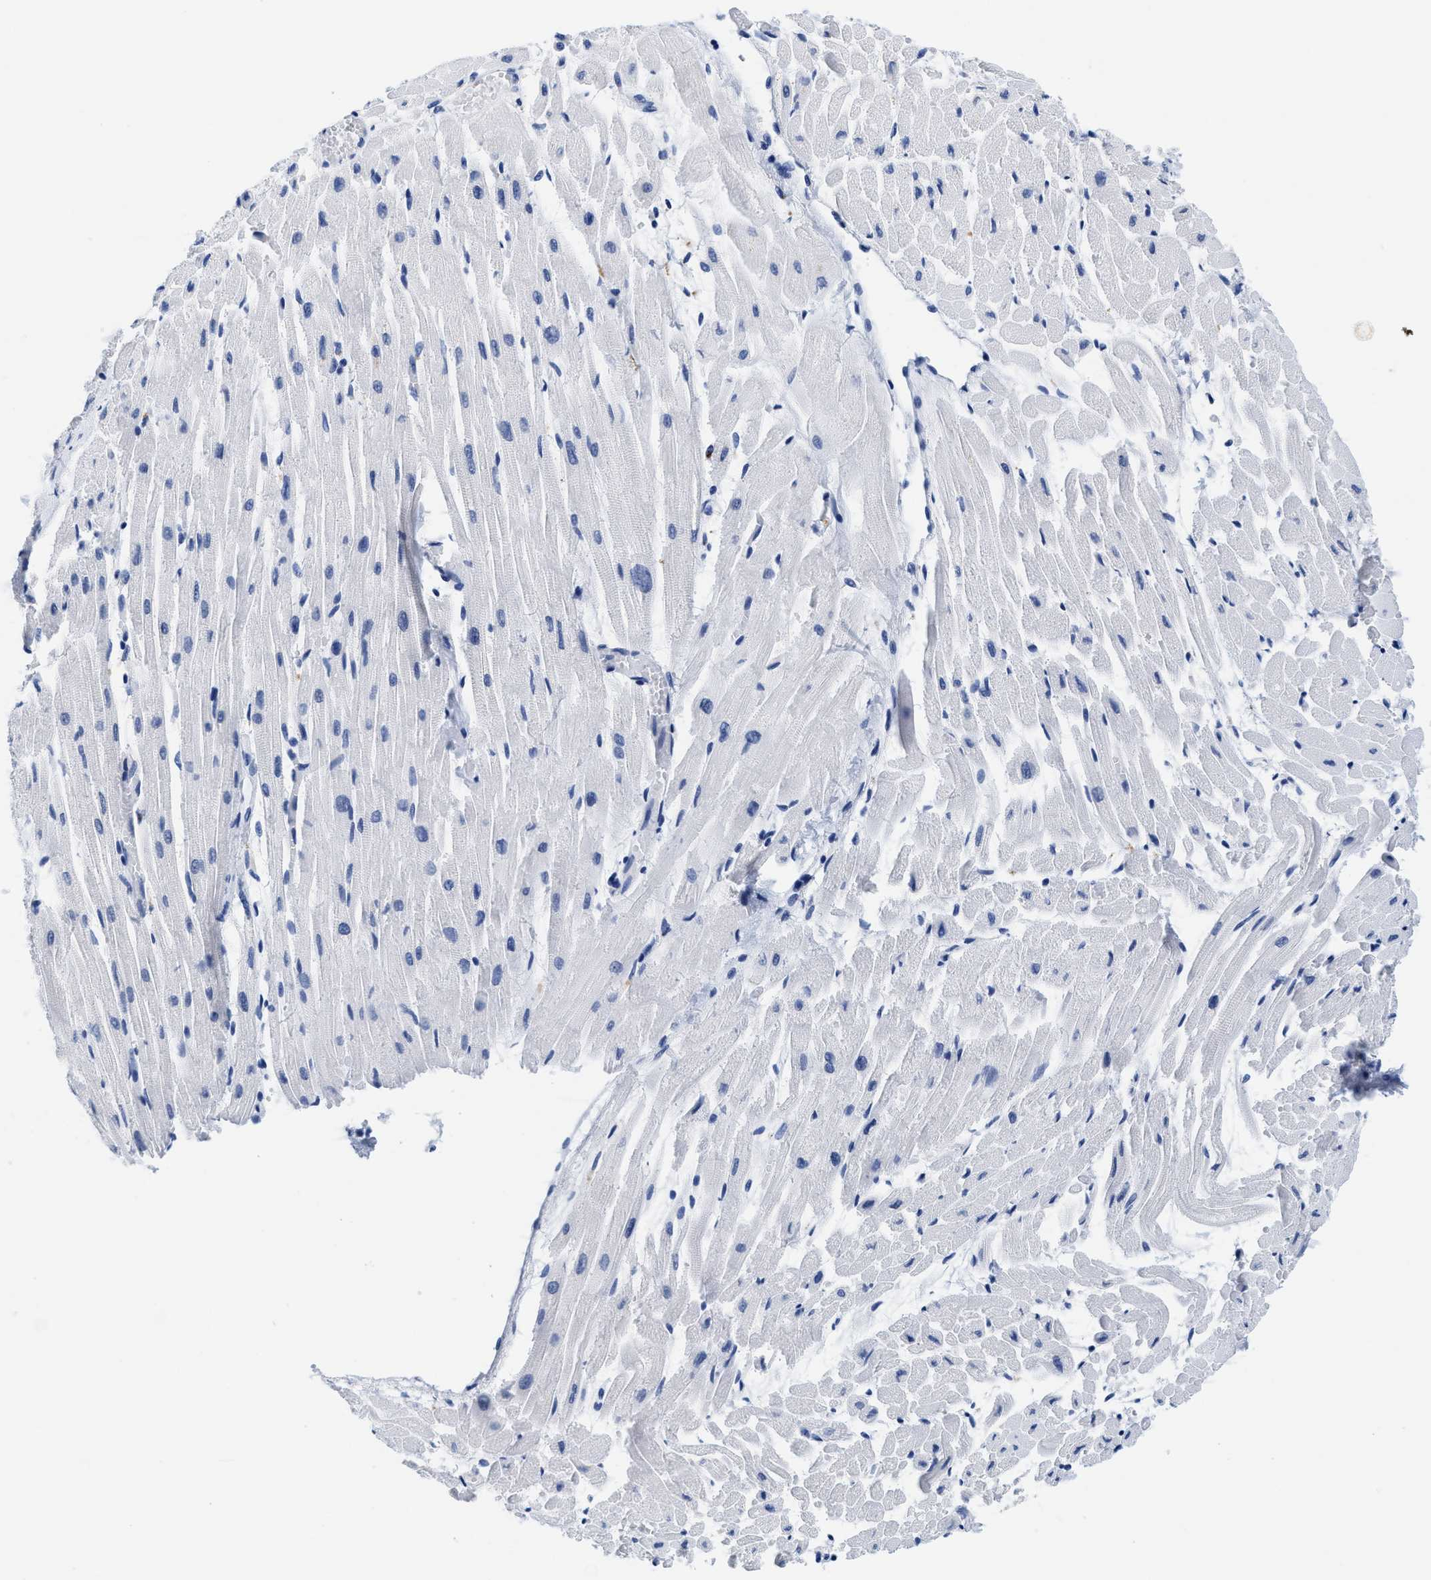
{"staining": {"intensity": "weak", "quantity": "<25%", "location": "cytoplasmic/membranous"}, "tissue": "heart muscle", "cell_type": "Cardiomyocytes", "image_type": "normal", "snomed": [{"axis": "morphology", "description": "Normal tissue, NOS"}, {"axis": "topography", "description": "Heart"}], "caption": "Image shows no significant protein expression in cardiomyocytes of benign heart muscle. The staining was performed using DAB (3,3'-diaminobenzidine) to visualize the protein expression in brown, while the nuclei were stained in blue with hematoxylin (Magnification: 20x).", "gene": "TTC3", "patient": {"sex": "male", "age": 45}}